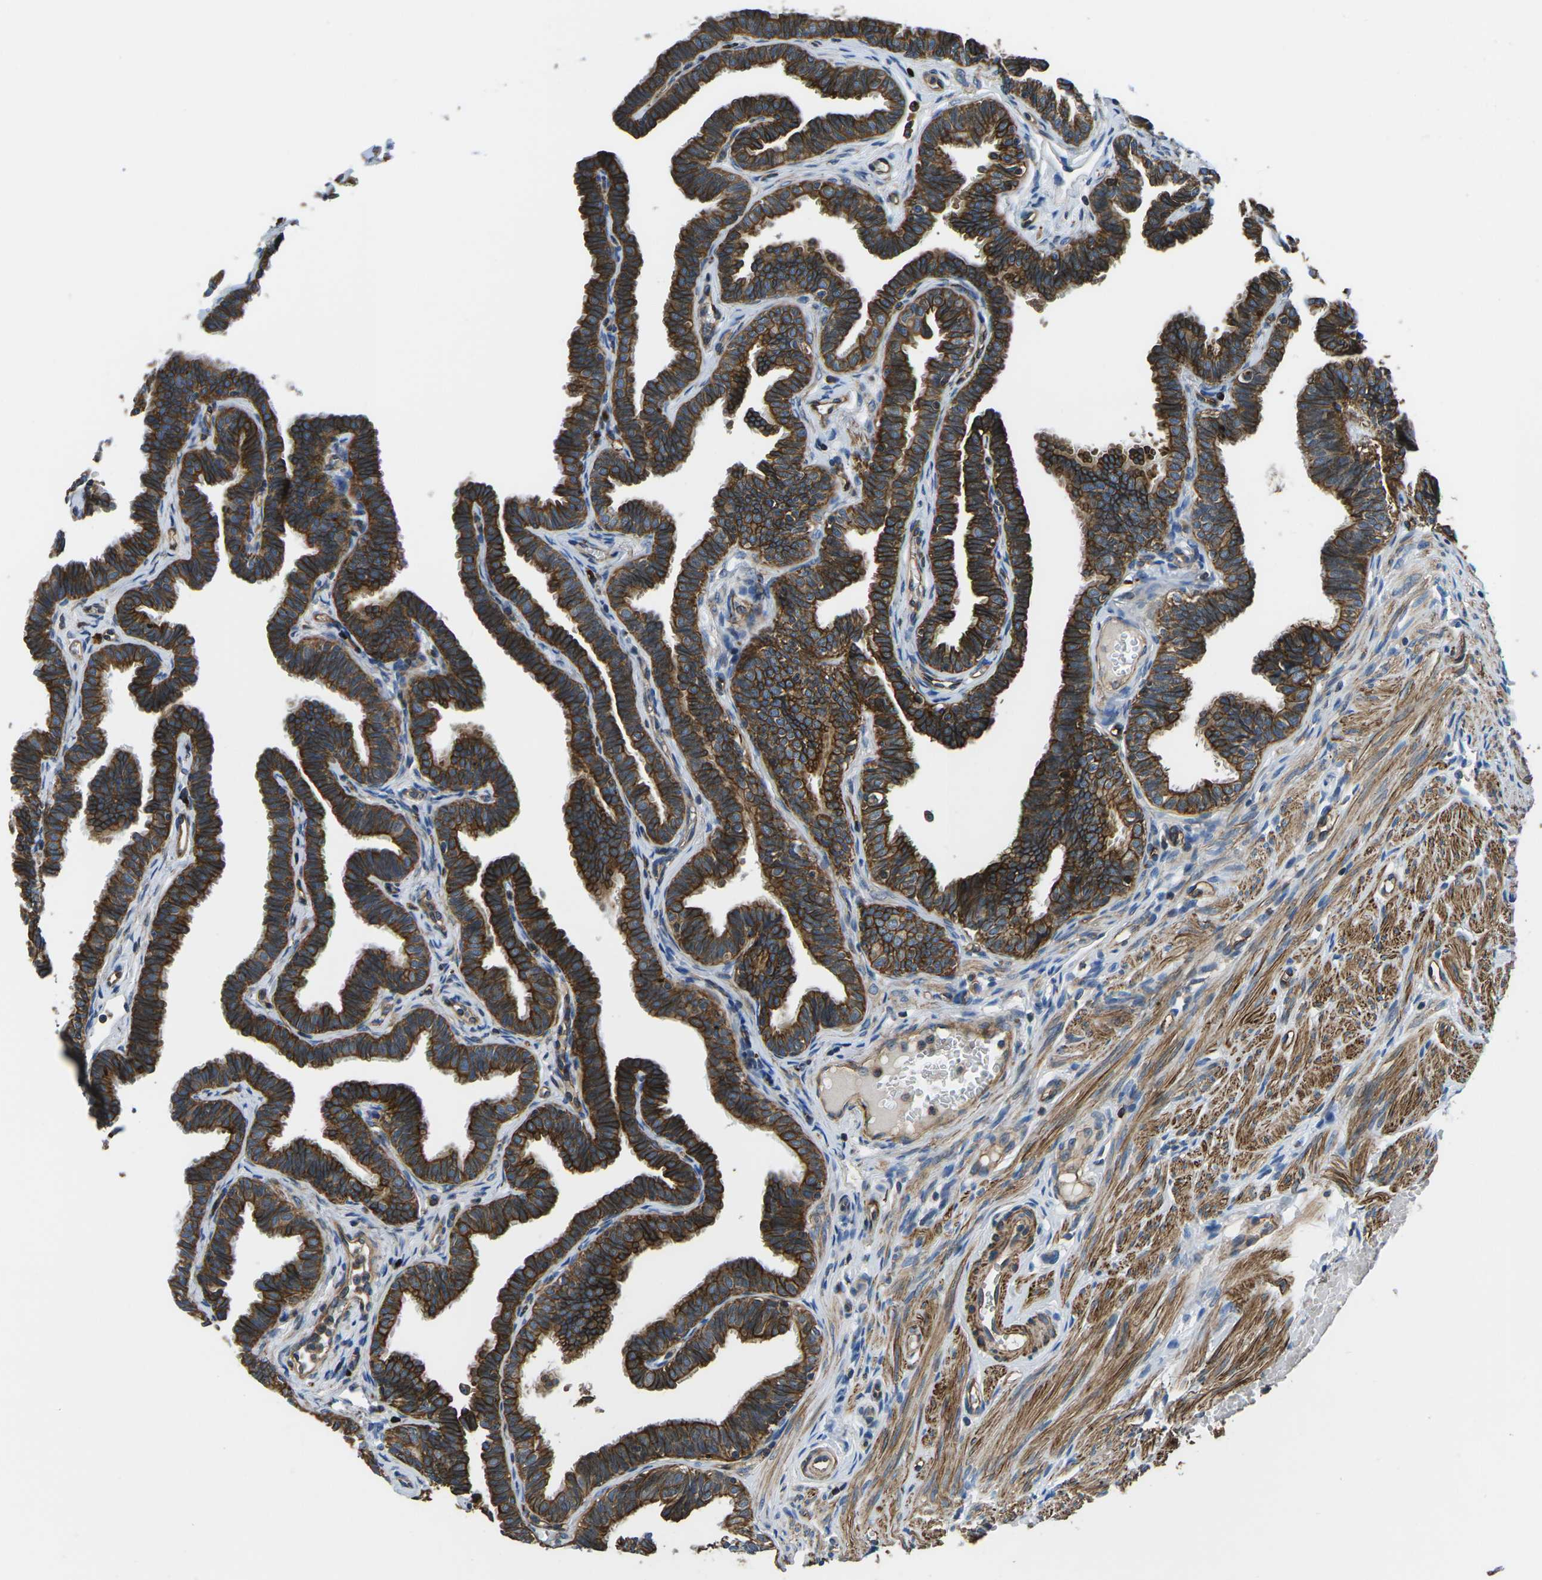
{"staining": {"intensity": "strong", "quantity": ">75%", "location": "cytoplasmic/membranous"}, "tissue": "fallopian tube", "cell_type": "Glandular cells", "image_type": "normal", "snomed": [{"axis": "morphology", "description": "Normal tissue, NOS"}, {"axis": "topography", "description": "Fallopian tube"}, {"axis": "topography", "description": "Ovary"}], "caption": "Fallopian tube stained for a protein (brown) shows strong cytoplasmic/membranous positive expression in about >75% of glandular cells.", "gene": "KCNJ15", "patient": {"sex": "female", "age": 23}}